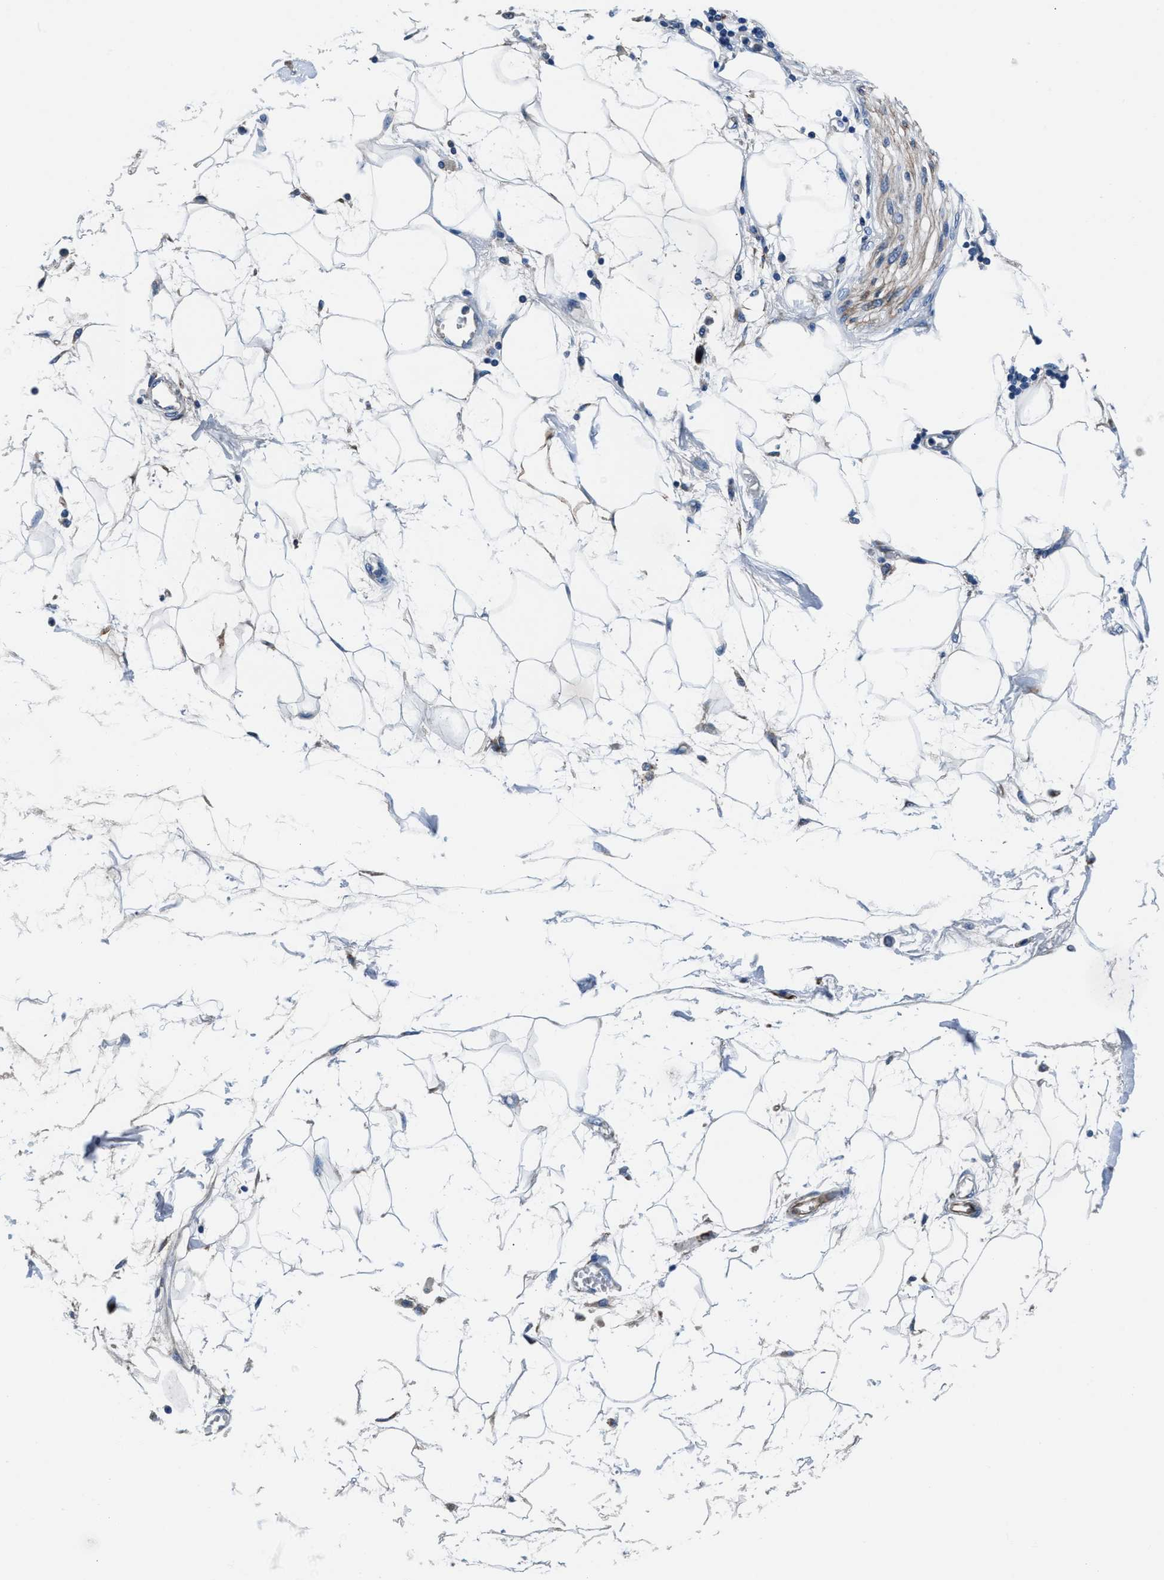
{"staining": {"intensity": "negative", "quantity": "none", "location": "none"}, "tissue": "adipose tissue", "cell_type": "Adipocytes", "image_type": "normal", "snomed": [{"axis": "morphology", "description": "Normal tissue, NOS"}, {"axis": "morphology", "description": "Adenocarcinoma, NOS"}, {"axis": "topography", "description": "Duodenum"}, {"axis": "topography", "description": "Peripheral nerve tissue"}], "caption": "Adipocytes are negative for brown protein staining in benign adipose tissue. (DAB (3,3'-diaminobenzidine) IHC with hematoxylin counter stain).", "gene": "PRTFDC1", "patient": {"sex": "female", "age": 60}}